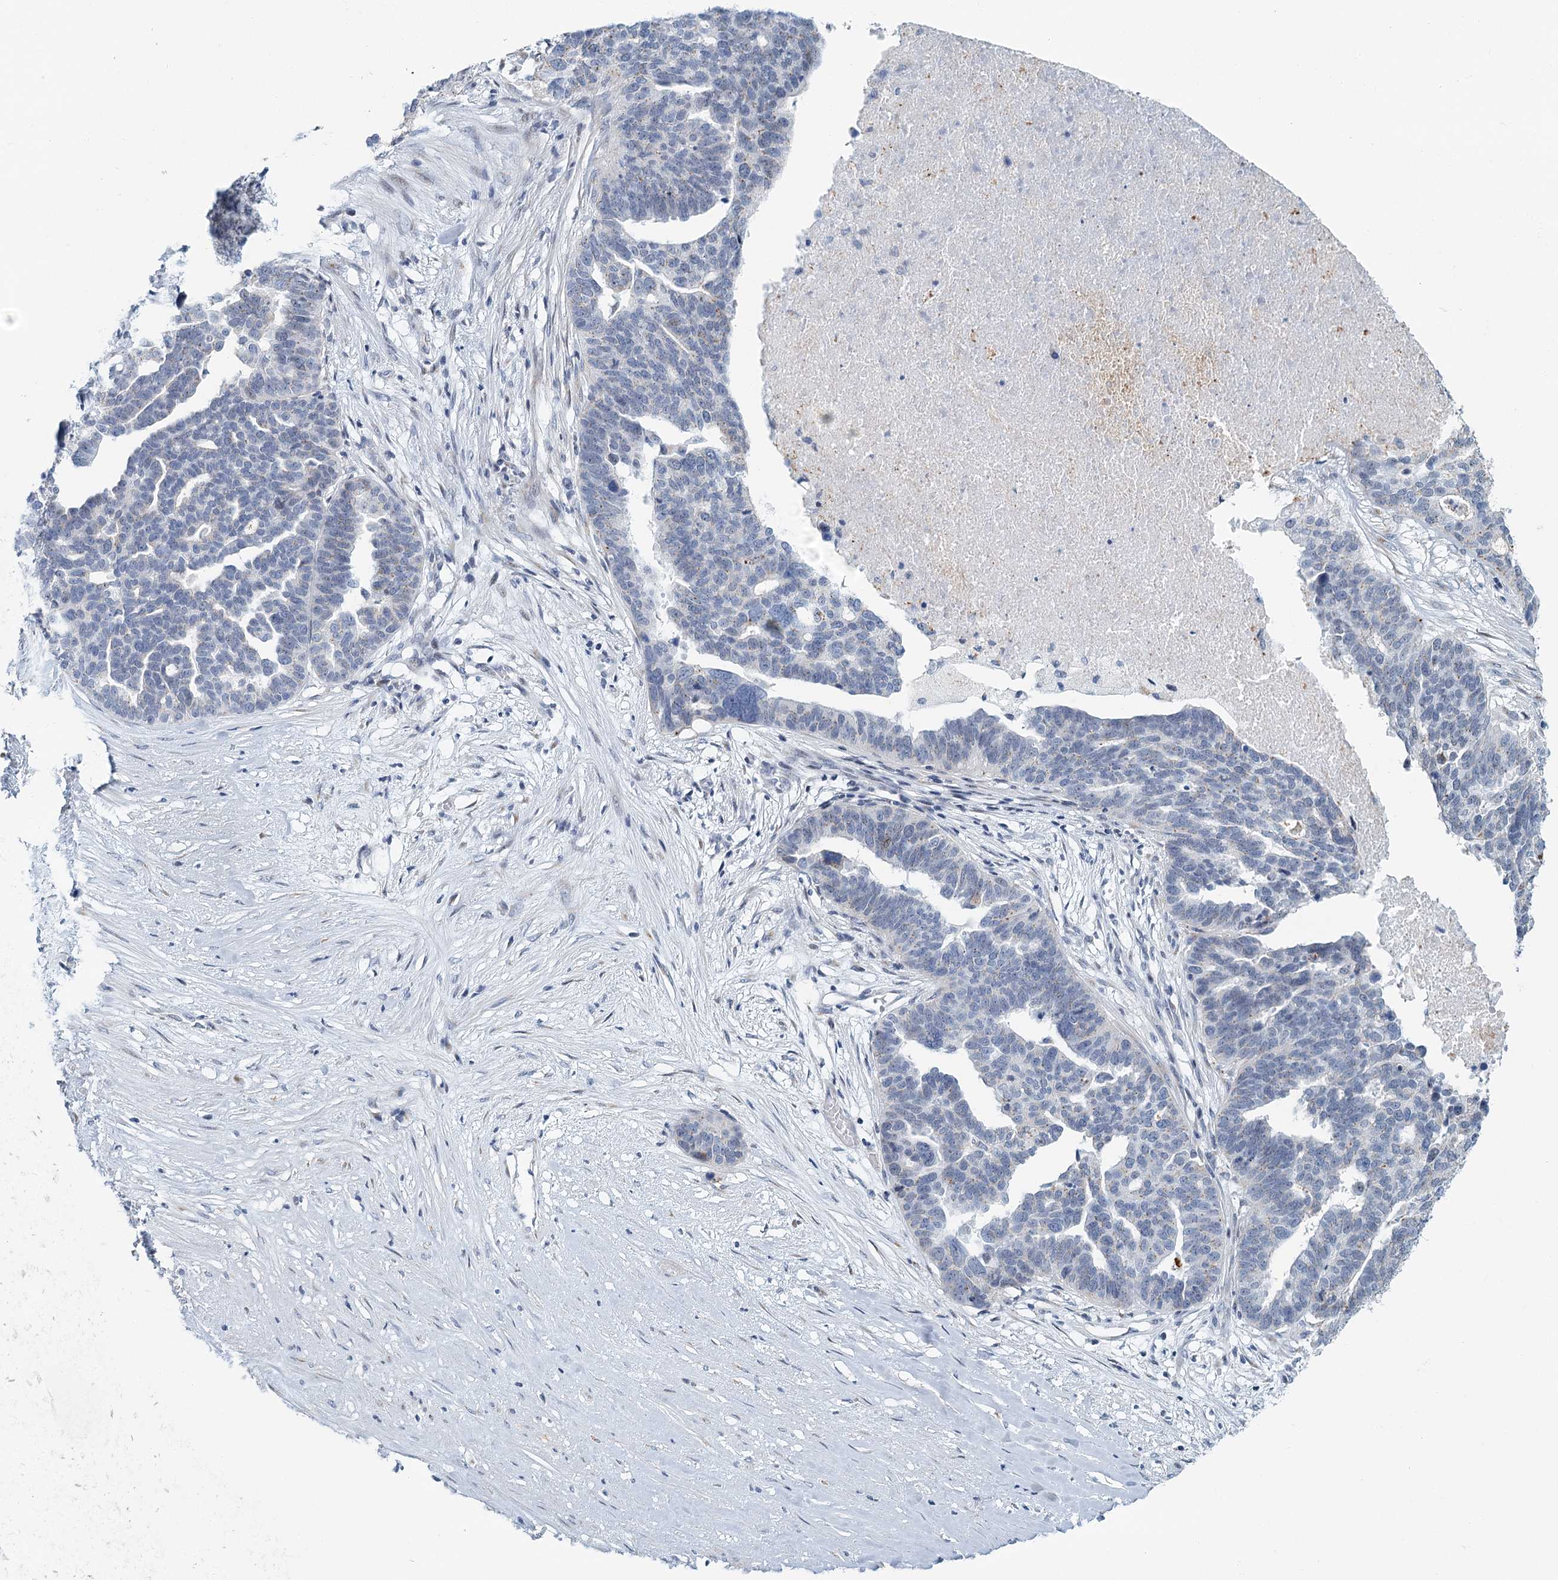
{"staining": {"intensity": "negative", "quantity": "none", "location": "none"}, "tissue": "ovarian cancer", "cell_type": "Tumor cells", "image_type": "cancer", "snomed": [{"axis": "morphology", "description": "Cystadenocarcinoma, serous, NOS"}, {"axis": "topography", "description": "Ovary"}], "caption": "Serous cystadenocarcinoma (ovarian) stained for a protein using immunohistochemistry displays no positivity tumor cells.", "gene": "ZNF527", "patient": {"sex": "female", "age": 59}}